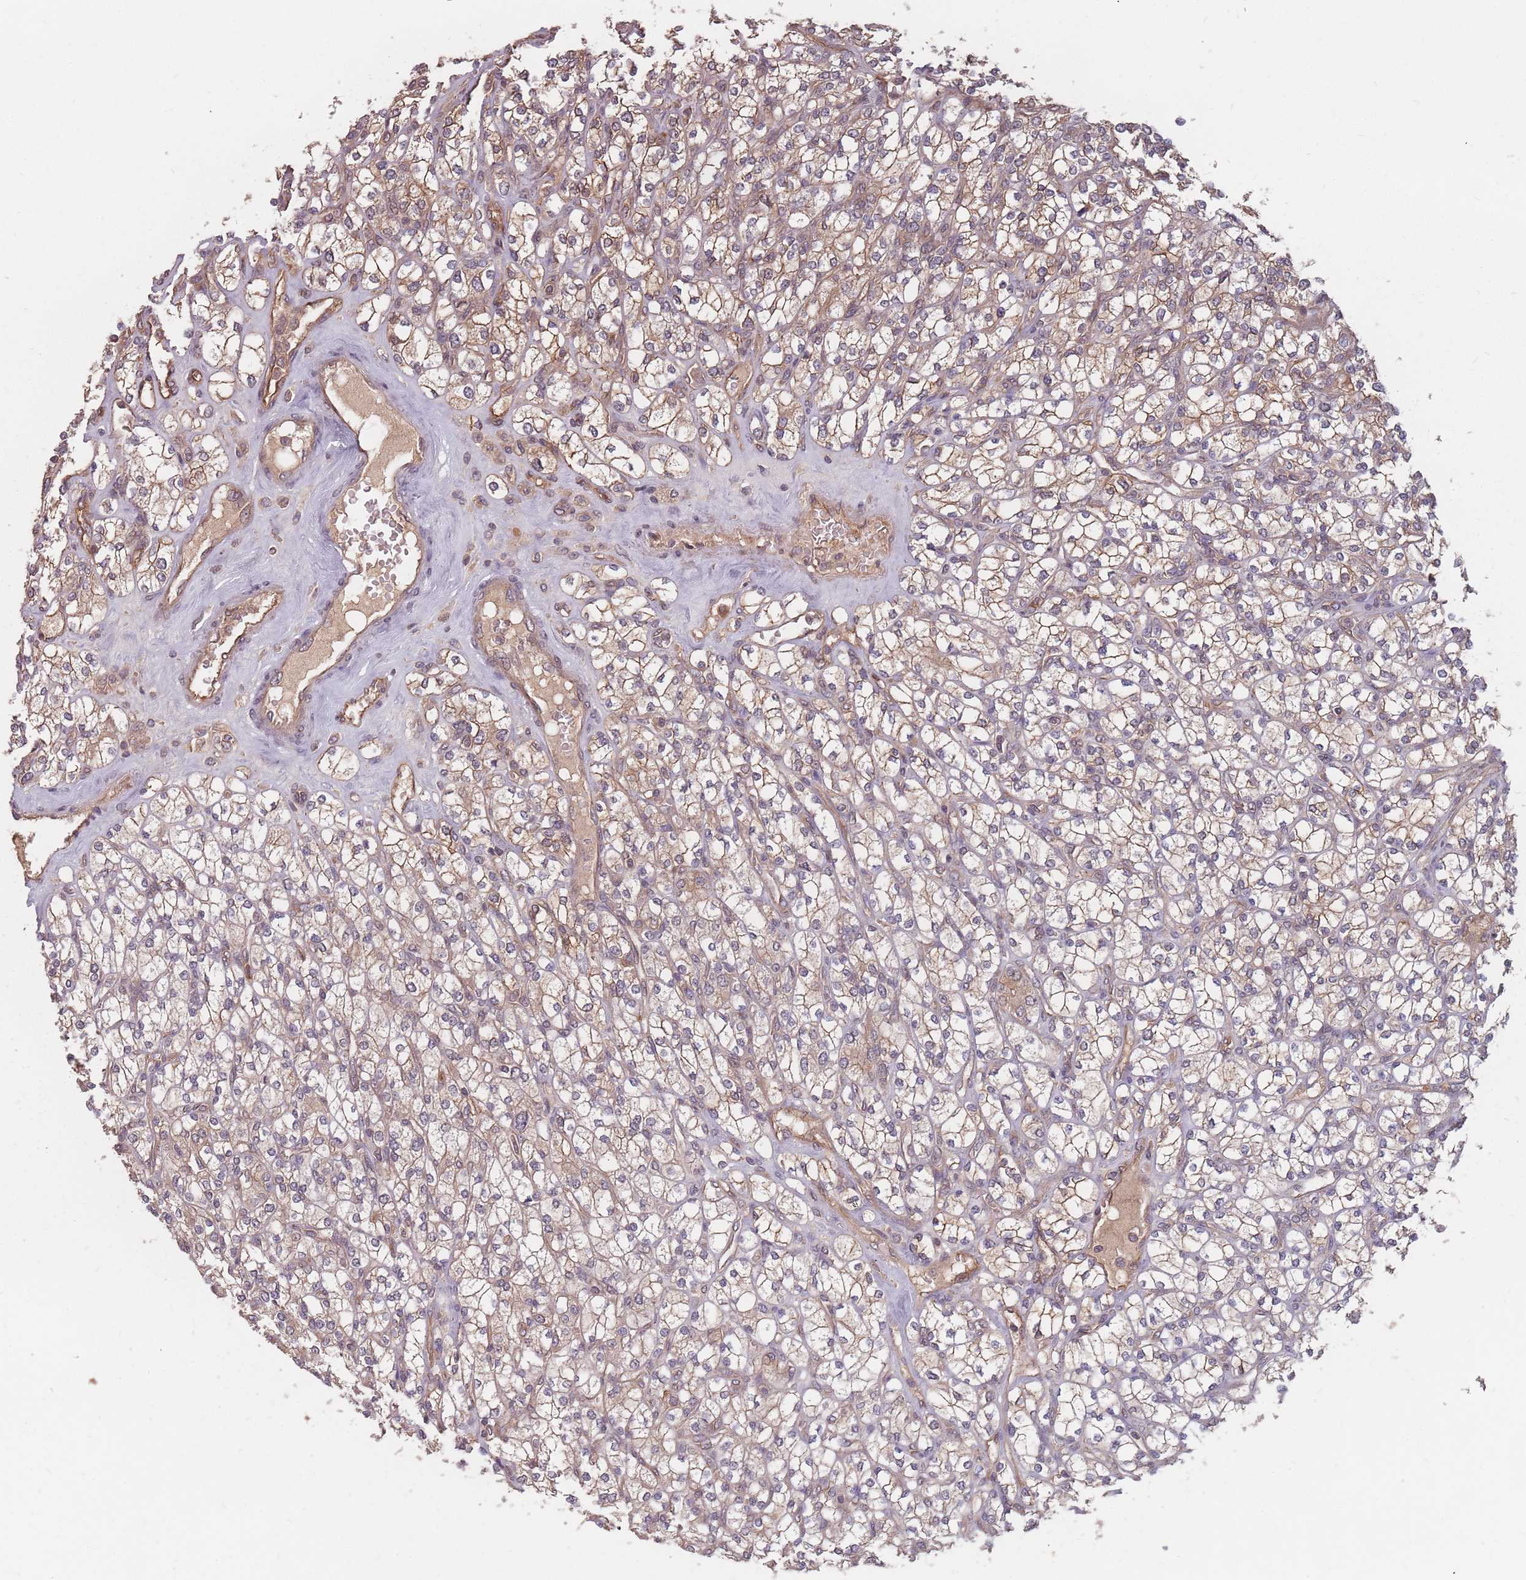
{"staining": {"intensity": "weak", "quantity": ">75%", "location": "cytoplasmic/membranous"}, "tissue": "renal cancer", "cell_type": "Tumor cells", "image_type": "cancer", "snomed": [{"axis": "morphology", "description": "Adenocarcinoma, NOS"}, {"axis": "topography", "description": "Kidney"}], "caption": "This photomicrograph exhibits immunohistochemistry (IHC) staining of human renal cancer (adenocarcinoma), with low weak cytoplasmic/membranous positivity in approximately >75% of tumor cells.", "gene": "C3orf14", "patient": {"sex": "male", "age": 77}}